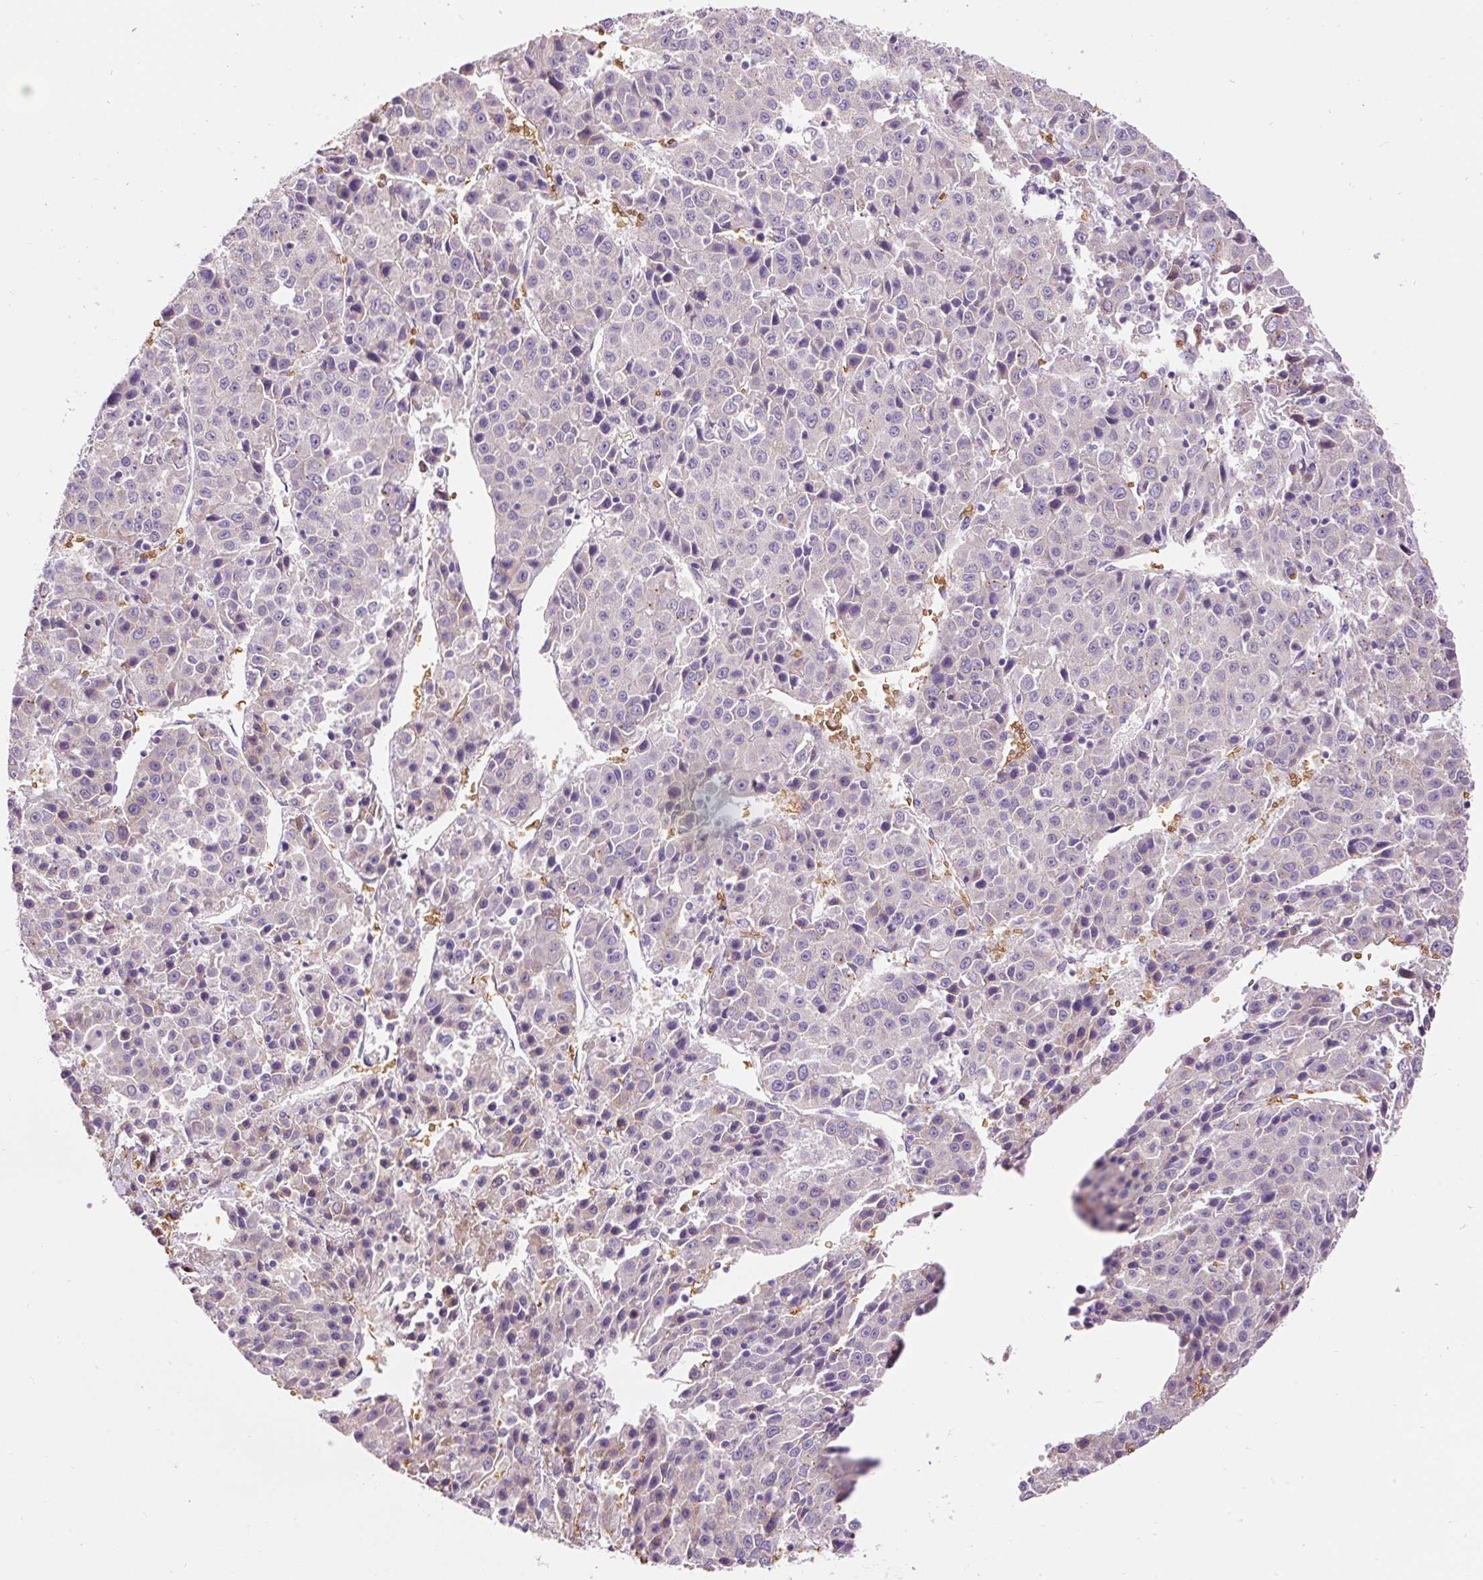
{"staining": {"intensity": "negative", "quantity": "none", "location": "none"}, "tissue": "liver cancer", "cell_type": "Tumor cells", "image_type": "cancer", "snomed": [{"axis": "morphology", "description": "Carcinoma, Hepatocellular, NOS"}, {"axis": "topography", "description": "Liver"}], "caption": "Tumor cells show no significant protein staining in liver cancer.", "gene": "PRRC2A", "patient": {"sex": "female", "age": 53}}